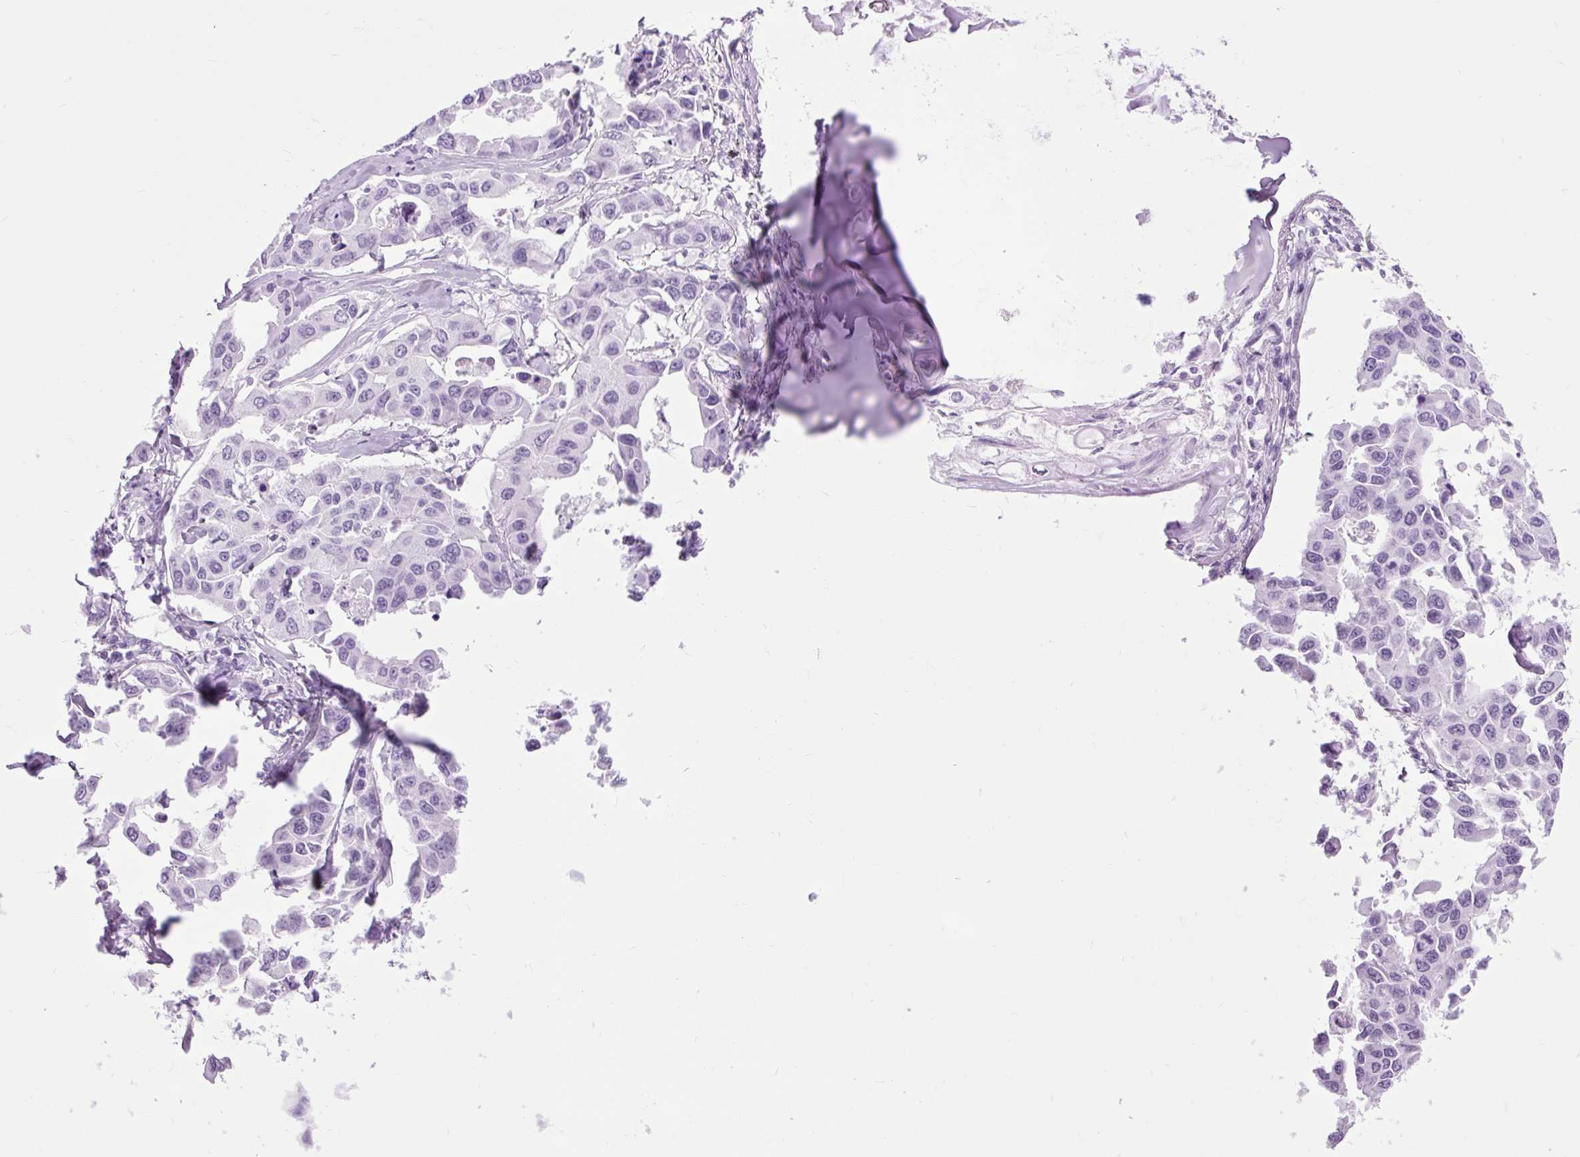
{"staining": {"intensity": "negative", "quantity": "none", "location": "none"}, "tissue": "lung cancer", "cell_type": "Tumor cells", "image_type": "cancer", "snomed": [{"axis": "morphology", "description": "Adenocarcinoma, NOS"}, {"axis": "topography", "description": "Lung"}], "caption": "Histopathology image shows no significant protein expression in tumor cells of lung cancer (adenocarcinoma).", "gene": "DPP6", "patient": {"sex": "male", "age": 64}}